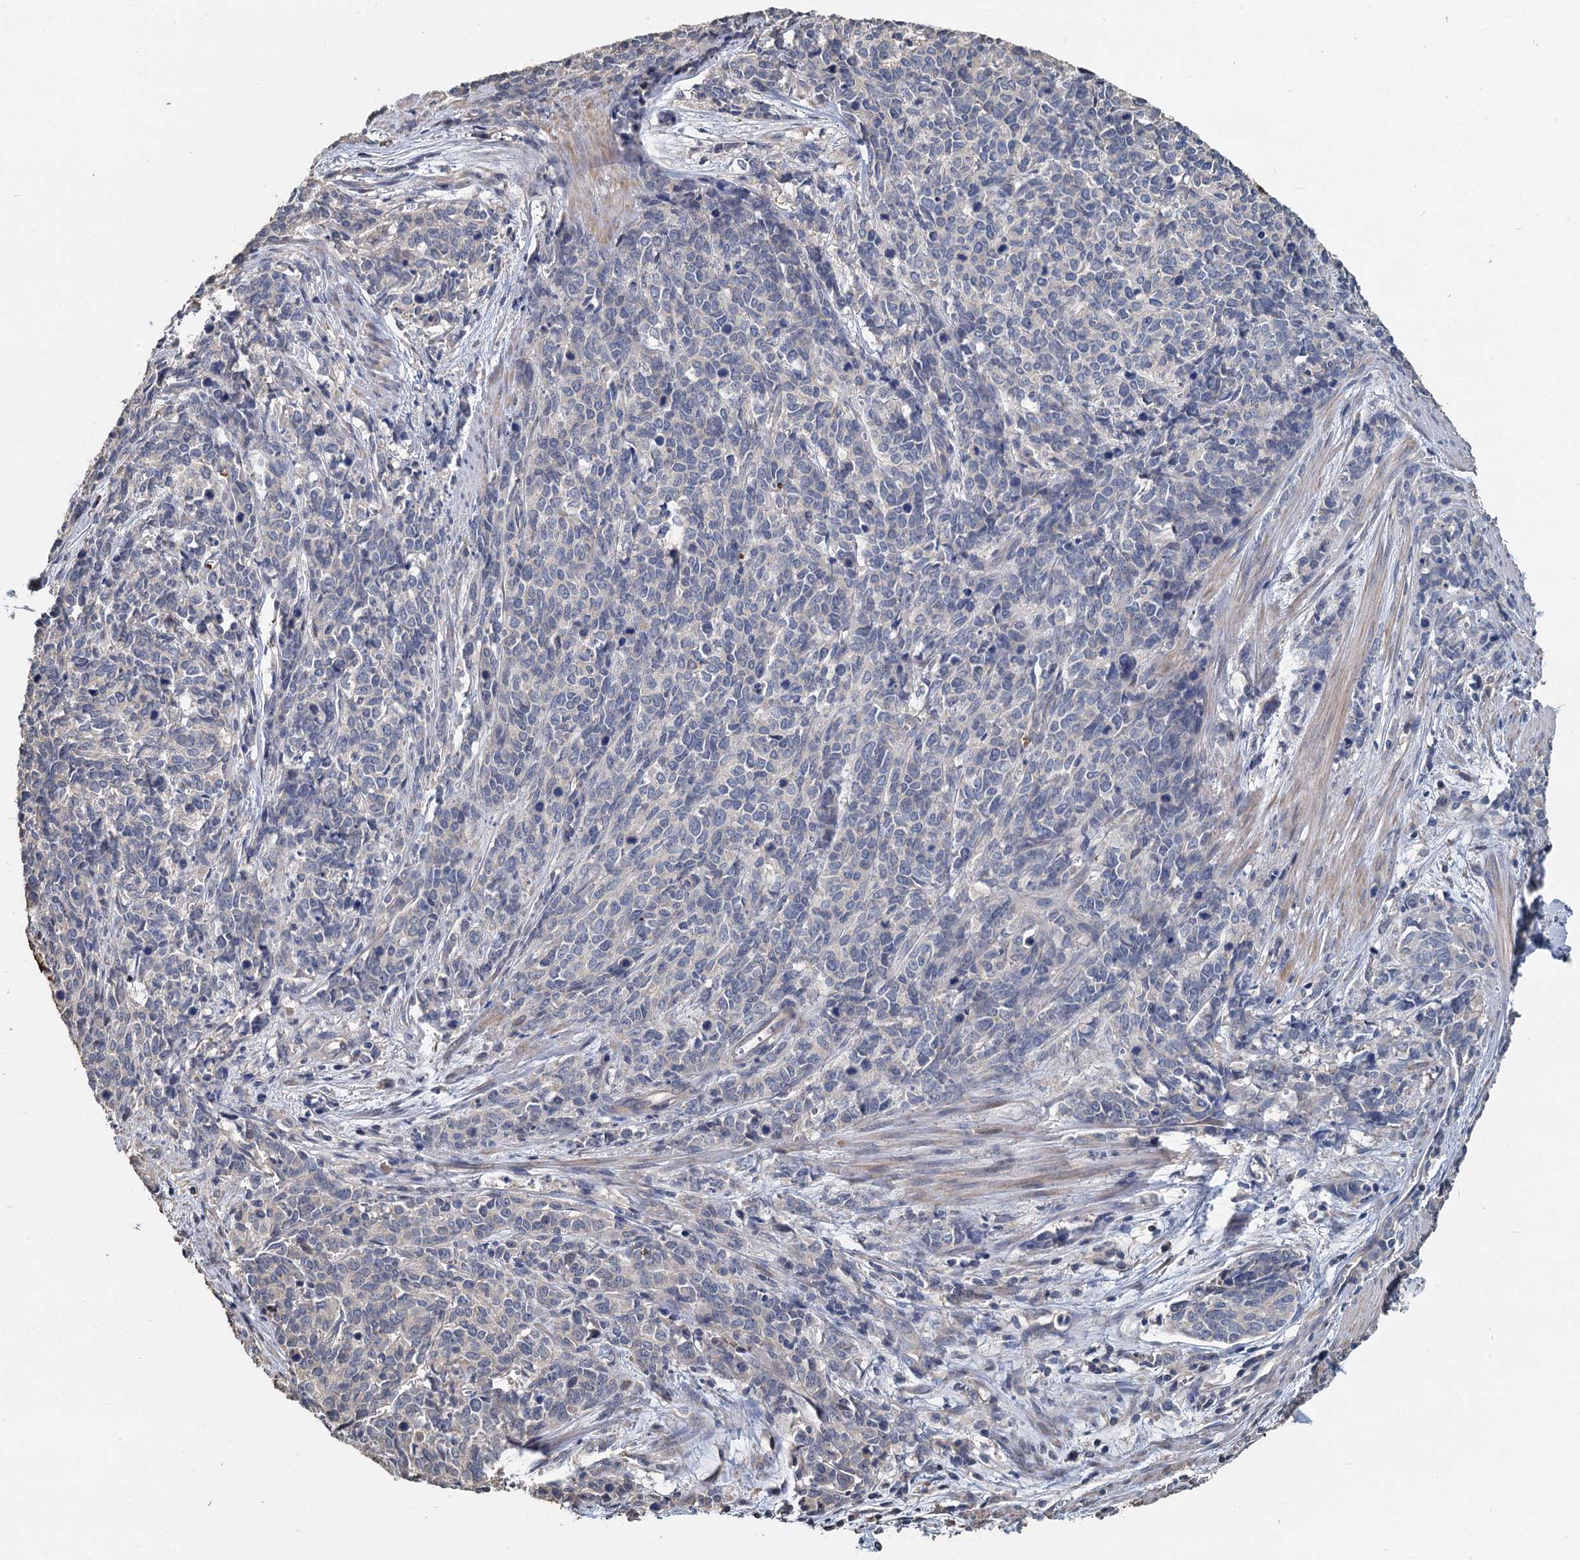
{"staining": {"intensity": "negative", "quantity": "none", "location": "none"}, "tissue": "cervical cancer", "cell_type": "Tumor cells", "image_type": "cancer", "snomed": [{"axis": "morphology", "description": "Squamous cell carcinoma, NOS"}, {"axis": "topography", "description": "Cervix"}], "caption": "Protein analysis of cervical cancer exhibits no significant expression in tumor cells.", "gene": "TCTN2", "patient": {"sex": "female", "age": 60}}